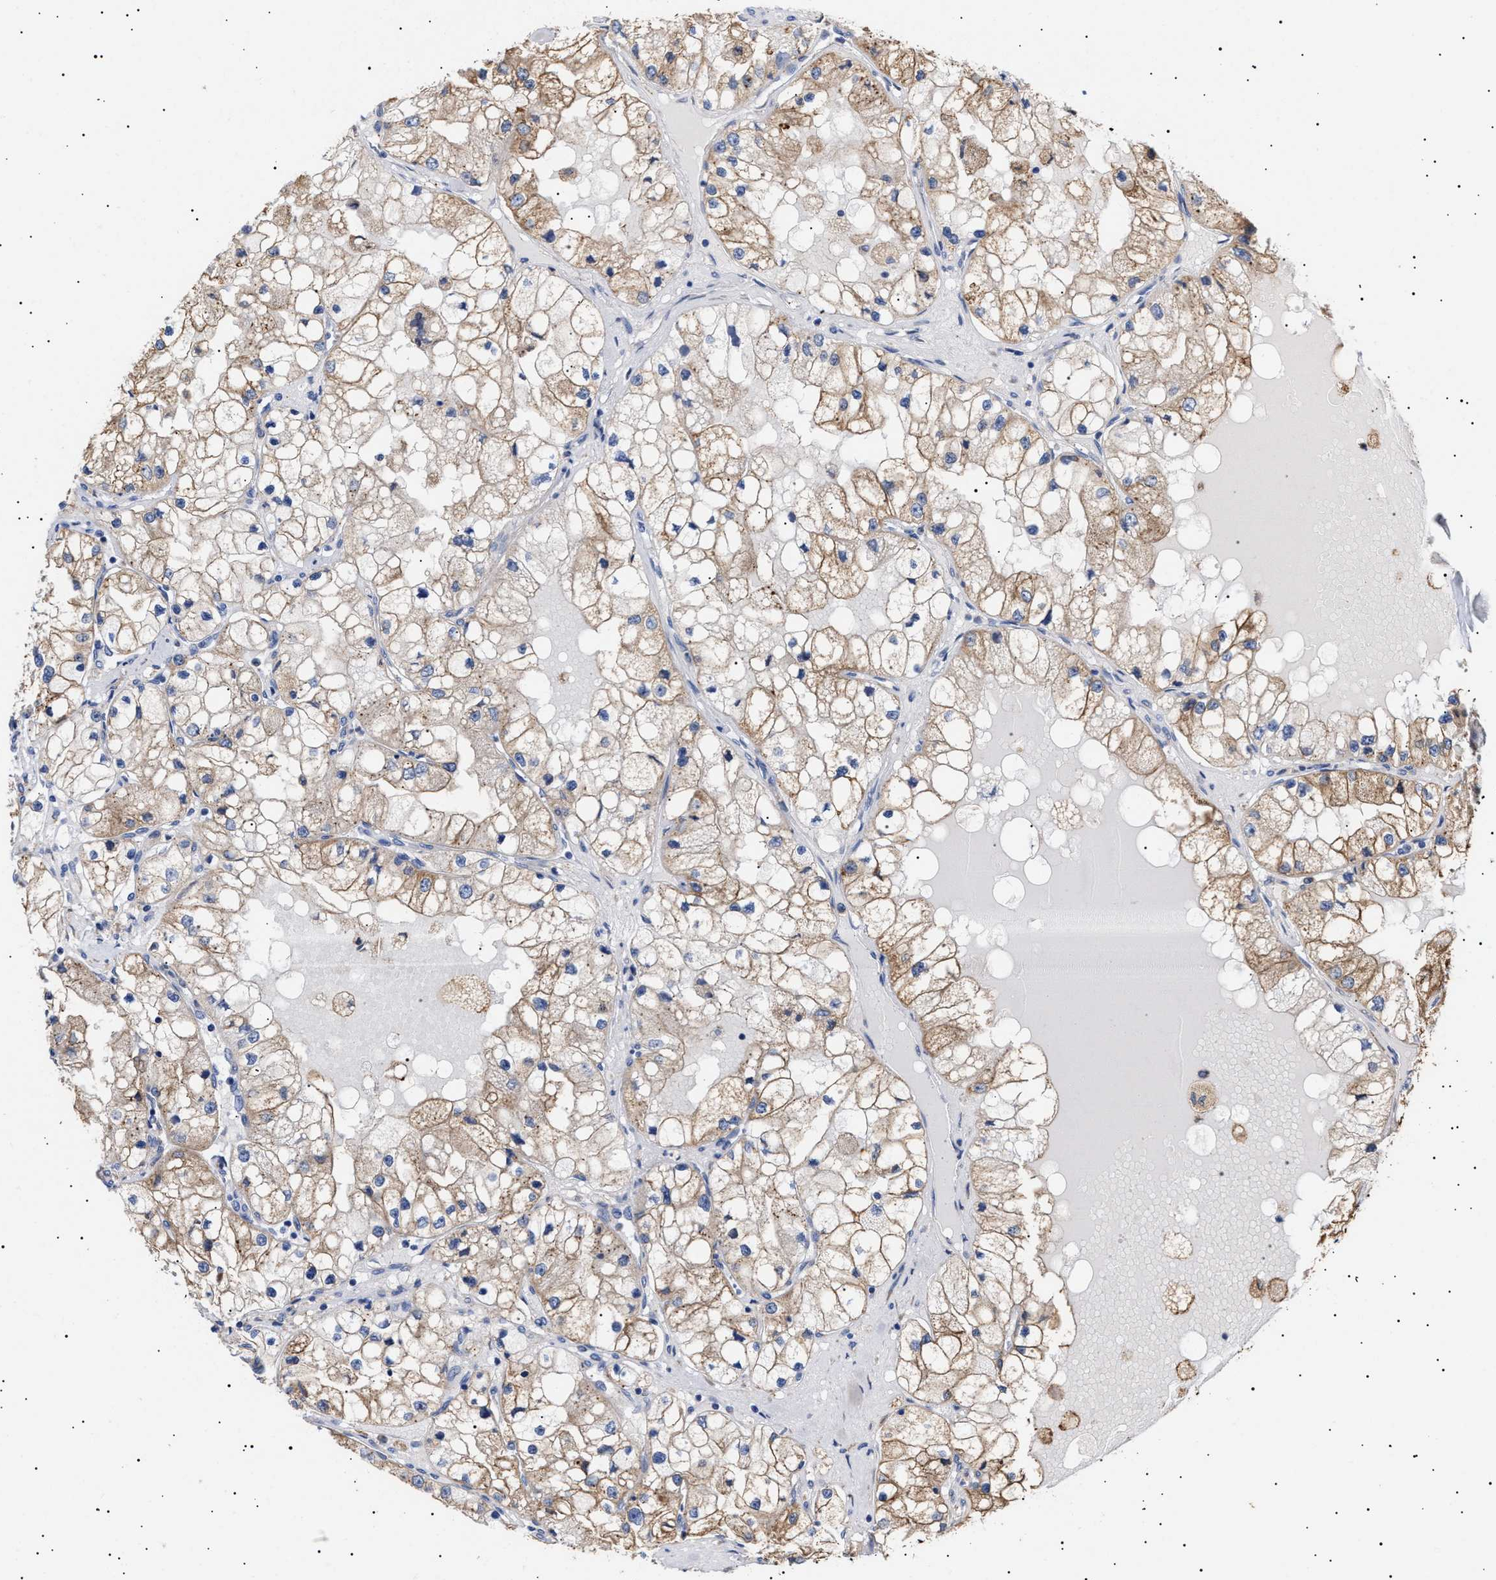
{"staining": {"intensity": "moderate", "quantity": ">75%", "location": "cytoplasmic/membranous"}, "tissue": "renal cancer", "cell_type": "Tumor cells", "image_type": "cancer", "snomed": [{"axis": "morphology", "description": "Adenocarcinoma, NOS"}, {"axis": "topography", "description": "Kidney"}], "caption": "Immunohistochemical staining of human renal adenocarcinoma displays medium levels of moderate cytoplasmic/membranous staining in approximately >75% of tumor cells. (DAB IHC, brown staining for protein, blue staining for nuclei).", "gene": "ERCC6L2", "patient": {"sex": "male", "age": 68}}